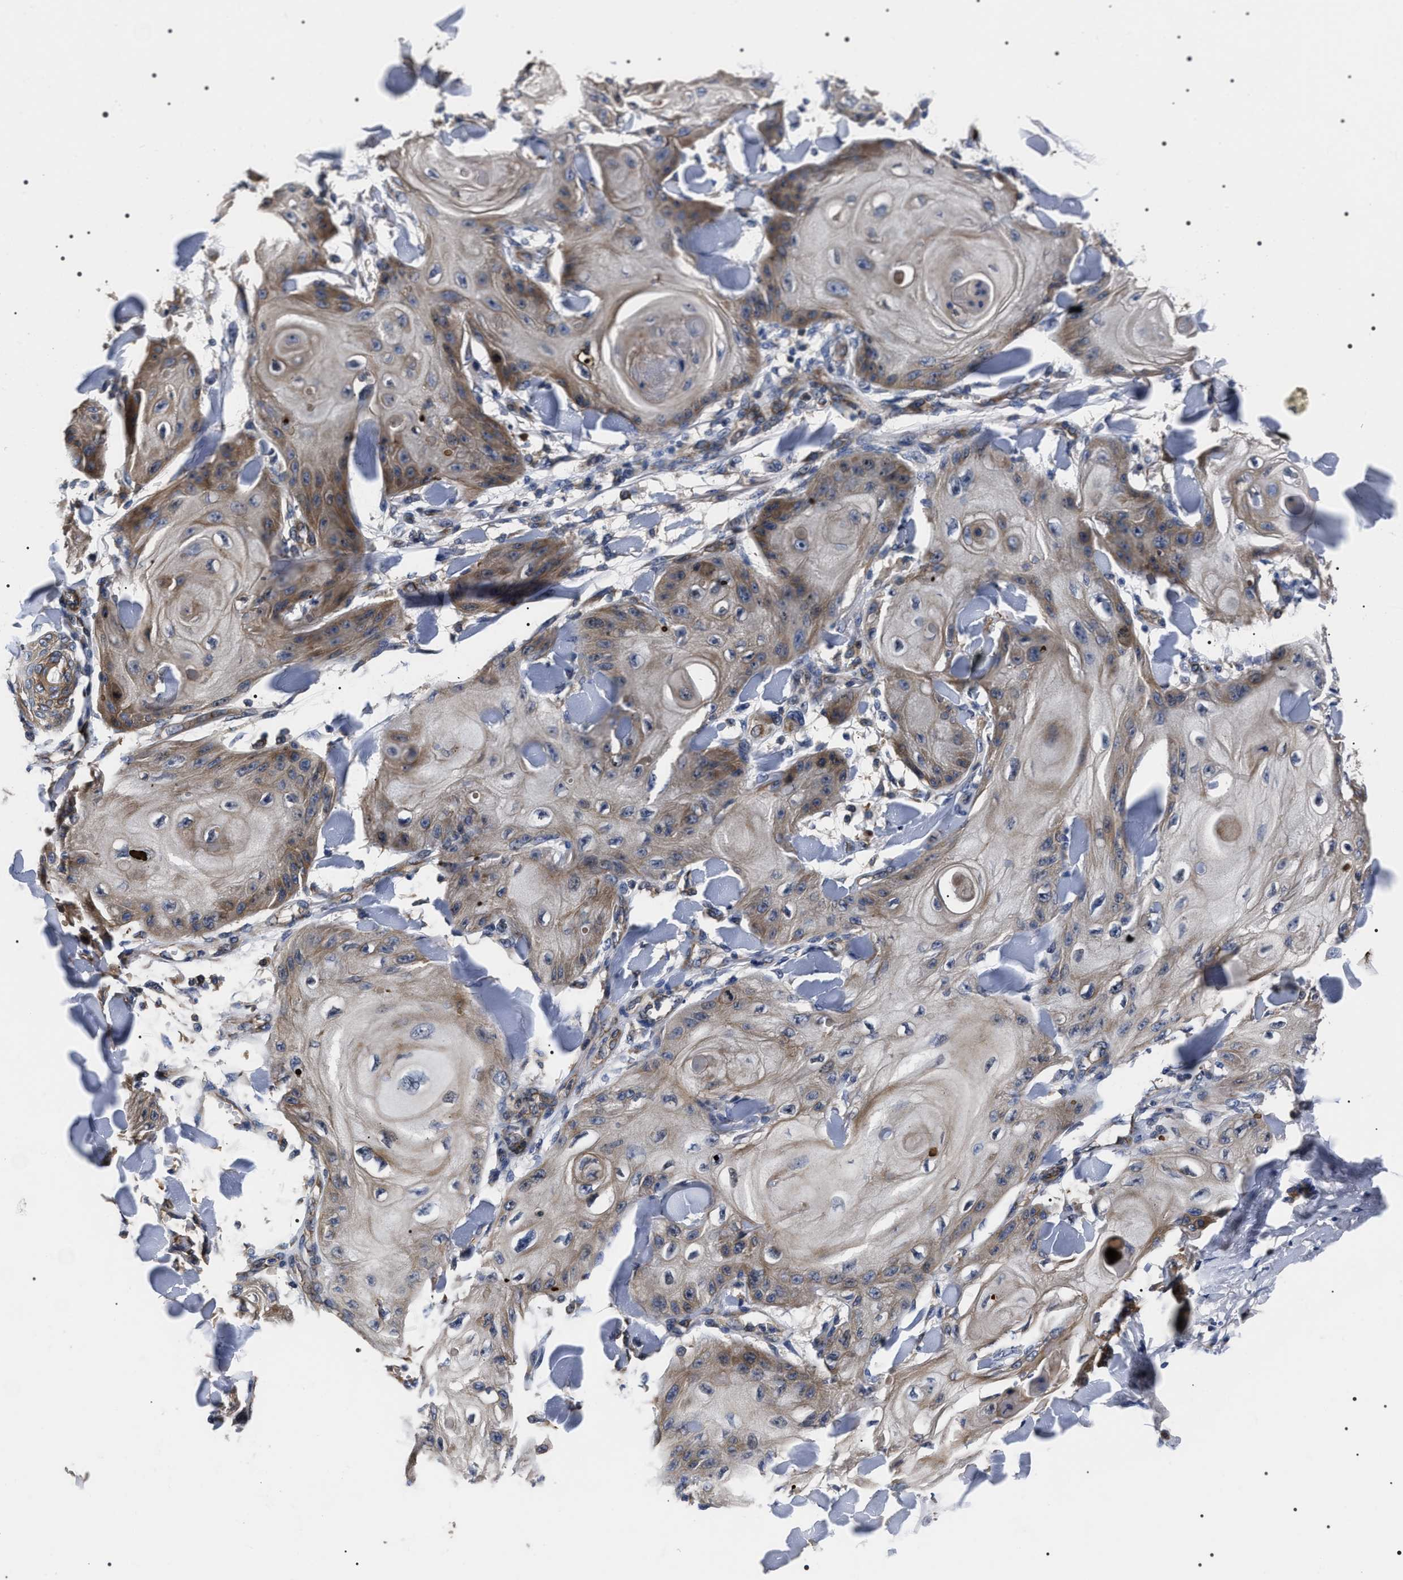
{"staining": {"intensity": "weak", "quantity": "25%-75%", "location": "cytoplasmic/membranous"}, "tissue": "skin cancer", "cell_type": "Tumor cells", "image_type": "cancer", "snomed": [{"axis": "morphology", "description": "Squamous cell carcinoma, NOS"}, {"axis": "topography", "description": "Skin"}], "caption": "The photomicrograph exhibits a brown stain indicating the presence of a protein in the cytoplasmic/membranous of tumor cells in squamous cell carcinoma (skin).", "gene": "MIS18A", "patient": {"sex": "male", "age": 74}}